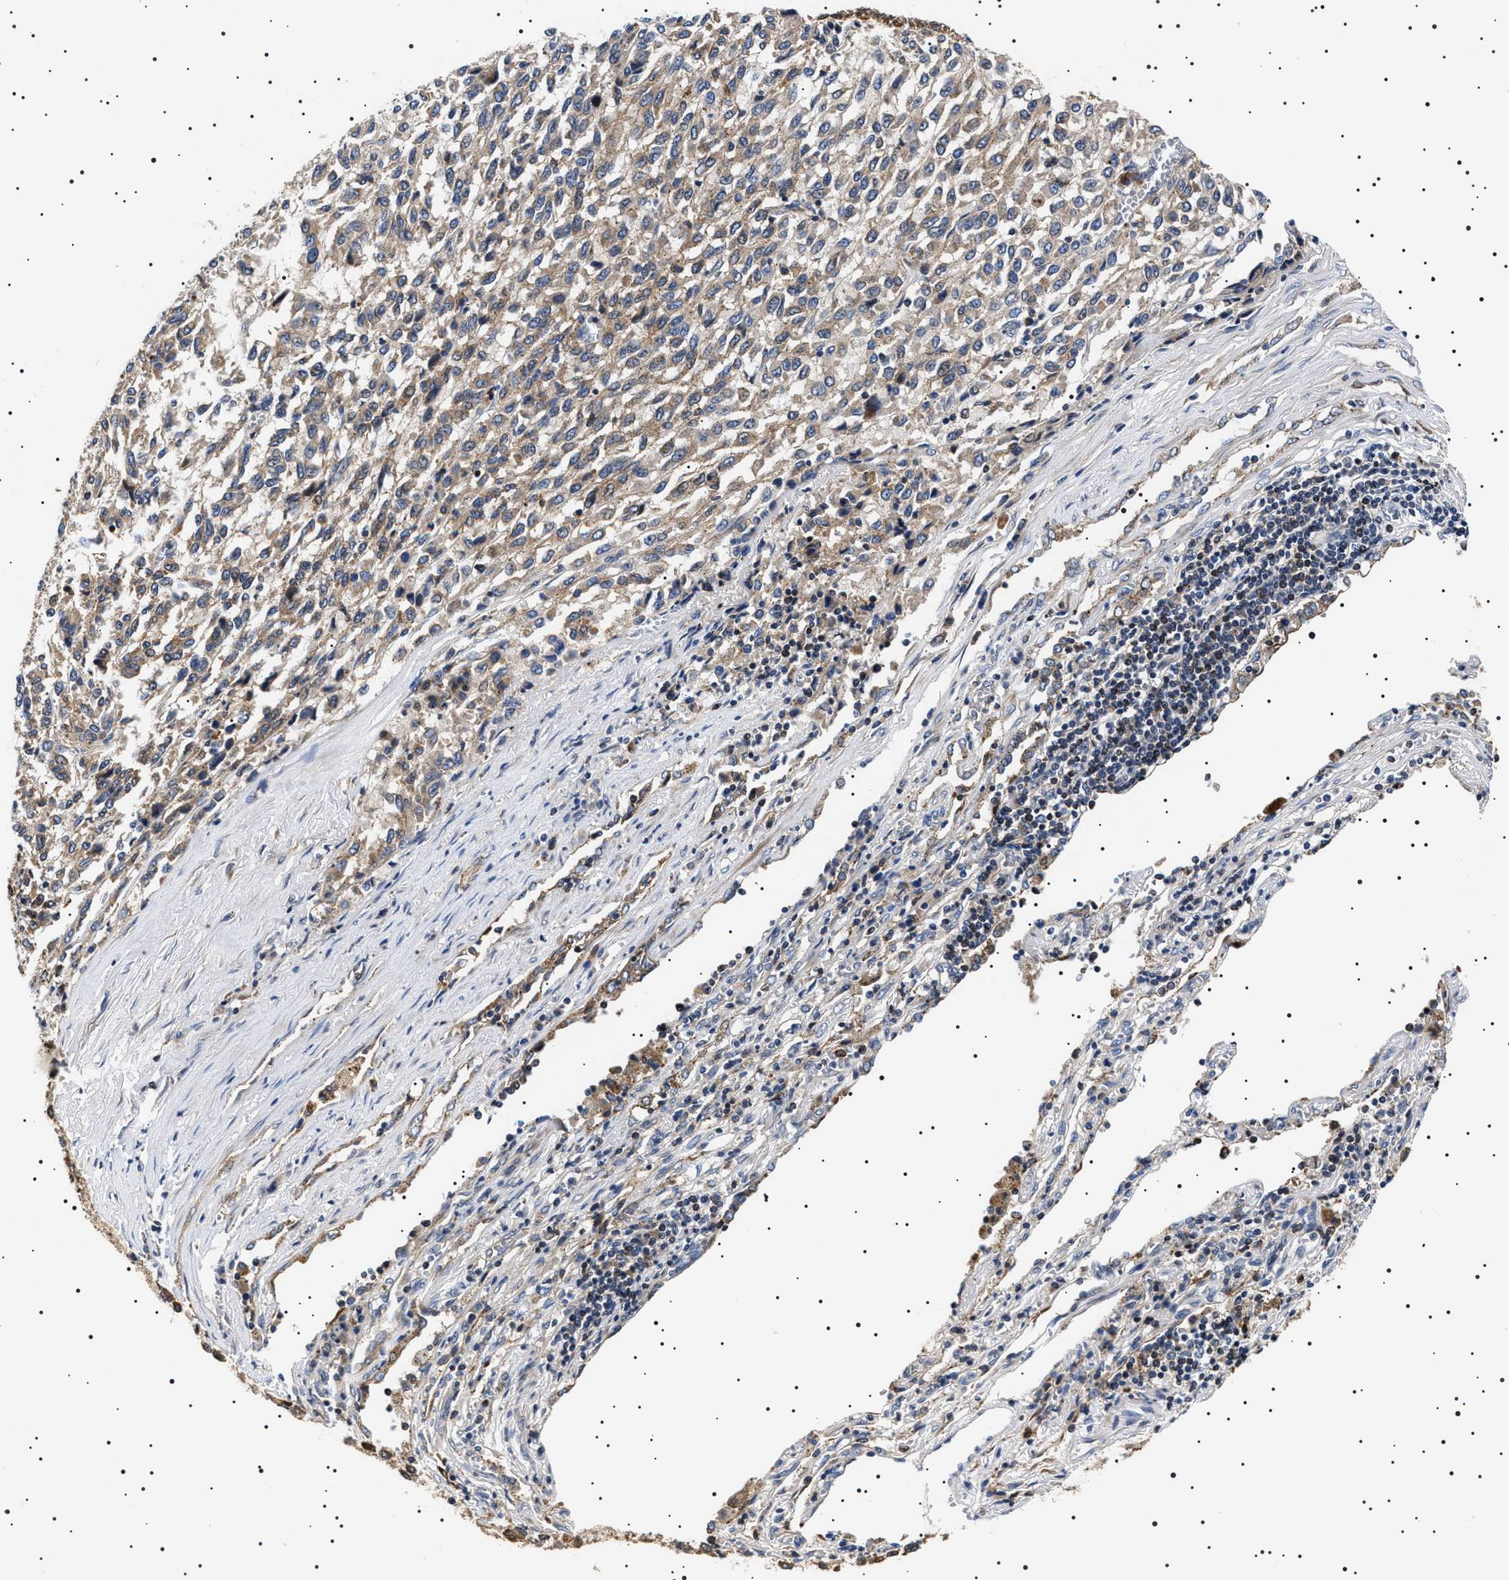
{"staining": {"intensity": "weak", "quantity": "25%-75%", "location": "cytoplasmic/membranous"}, "tissue": "melanoma", "cell_type": "Tumor cells", "image_type": "cancer", "snomed": [{"axis": "morphology", "description": "Malignant melanoma, Metastatic site"}, {"axis": "topography", "description": "Lung"}], "caption": "A low amount of weak cytoplasmic/membranous staining is seen in approximately 25%-75% of tumor cells in malignant melanoma (metastatic site) tissue.", "gene": "SLC4A7", "patient": {"sex": "male", "age": 64}}